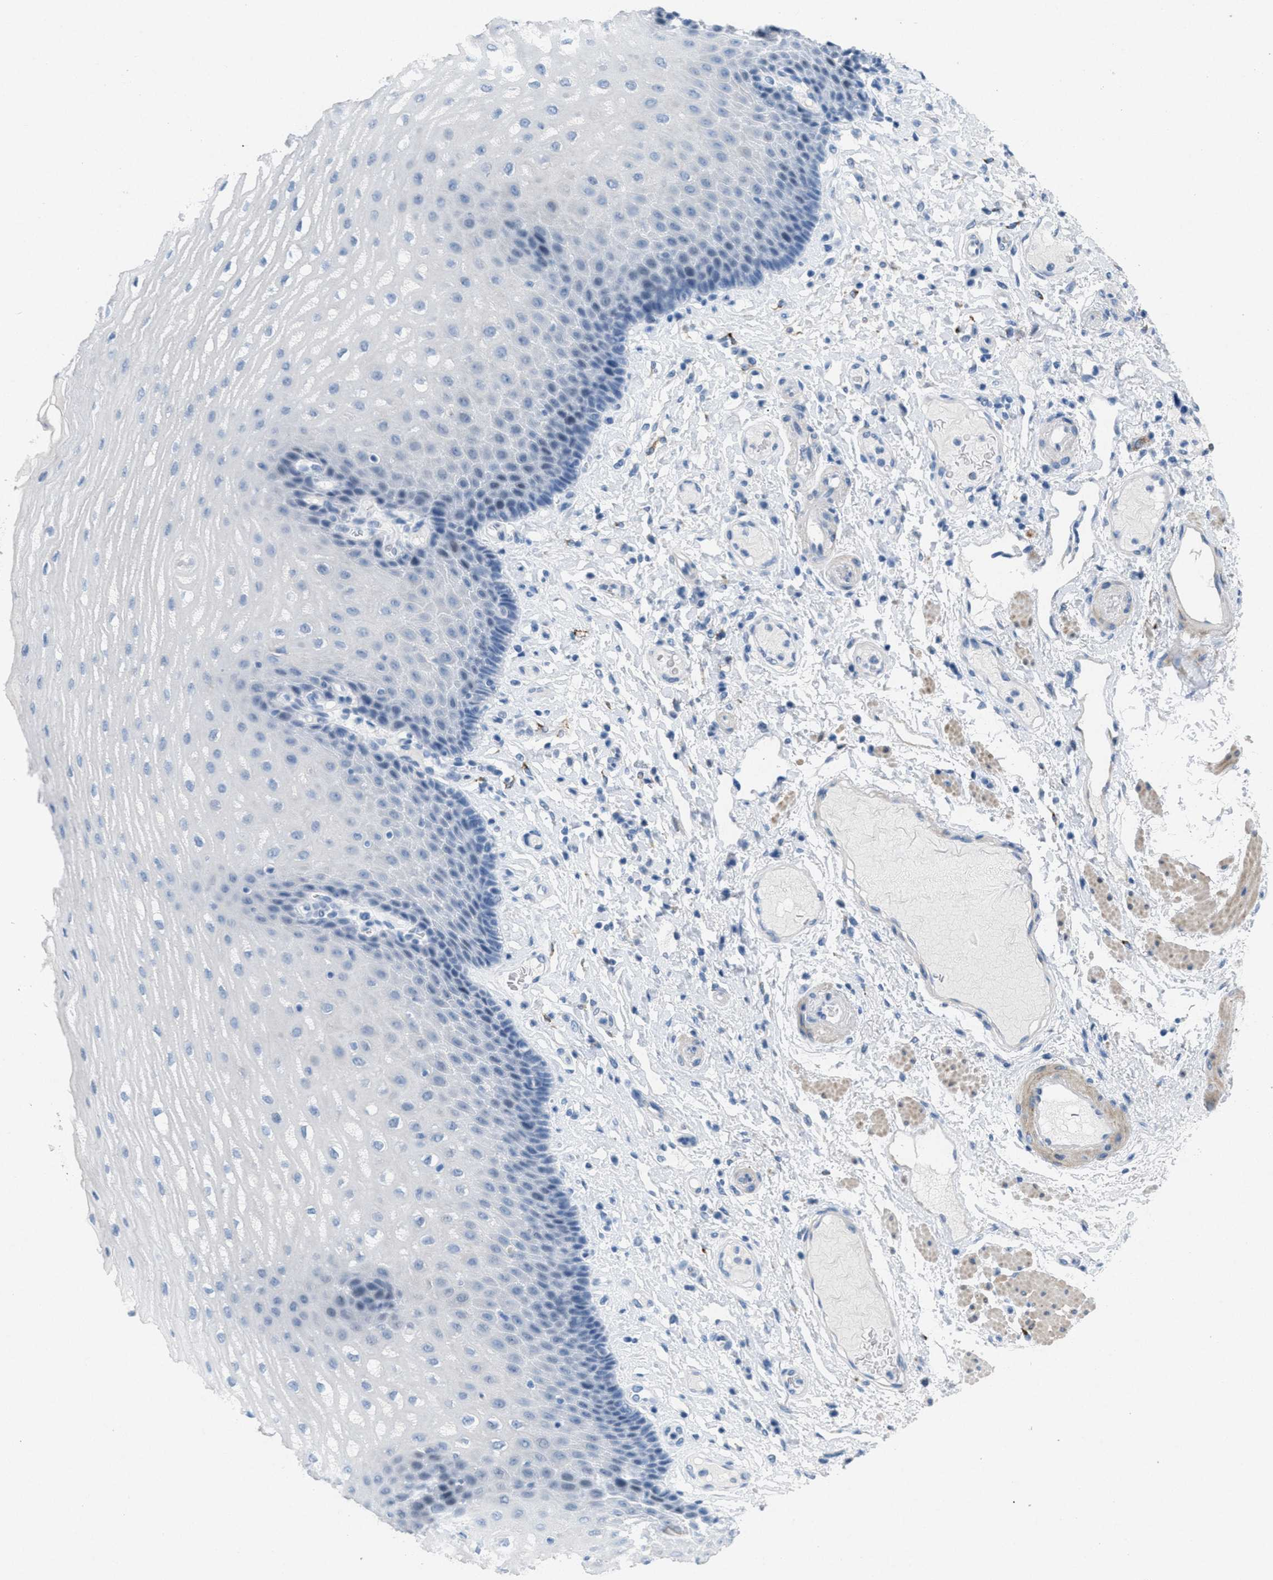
{"staining": {"intensity": "negative", "quantity": "none", "location": "none"}, "tissue": "esophagus", "cell_type": "Squamous epithelial cells", "image_type": "normal", "snomed": [{"axis": "morphology", "description": "Normal tissue, NOS"}, {"axis": "topography", "description": "Esophagus"}], "caption": "Image shows no significant protein positivity in squamous epithelial cells of unremarkable esophagus. (DAB immunohistochemistry with hematoxylin counter stain).", "gene": "TASOR", "patient": {"sex": "male", "age": 54}}